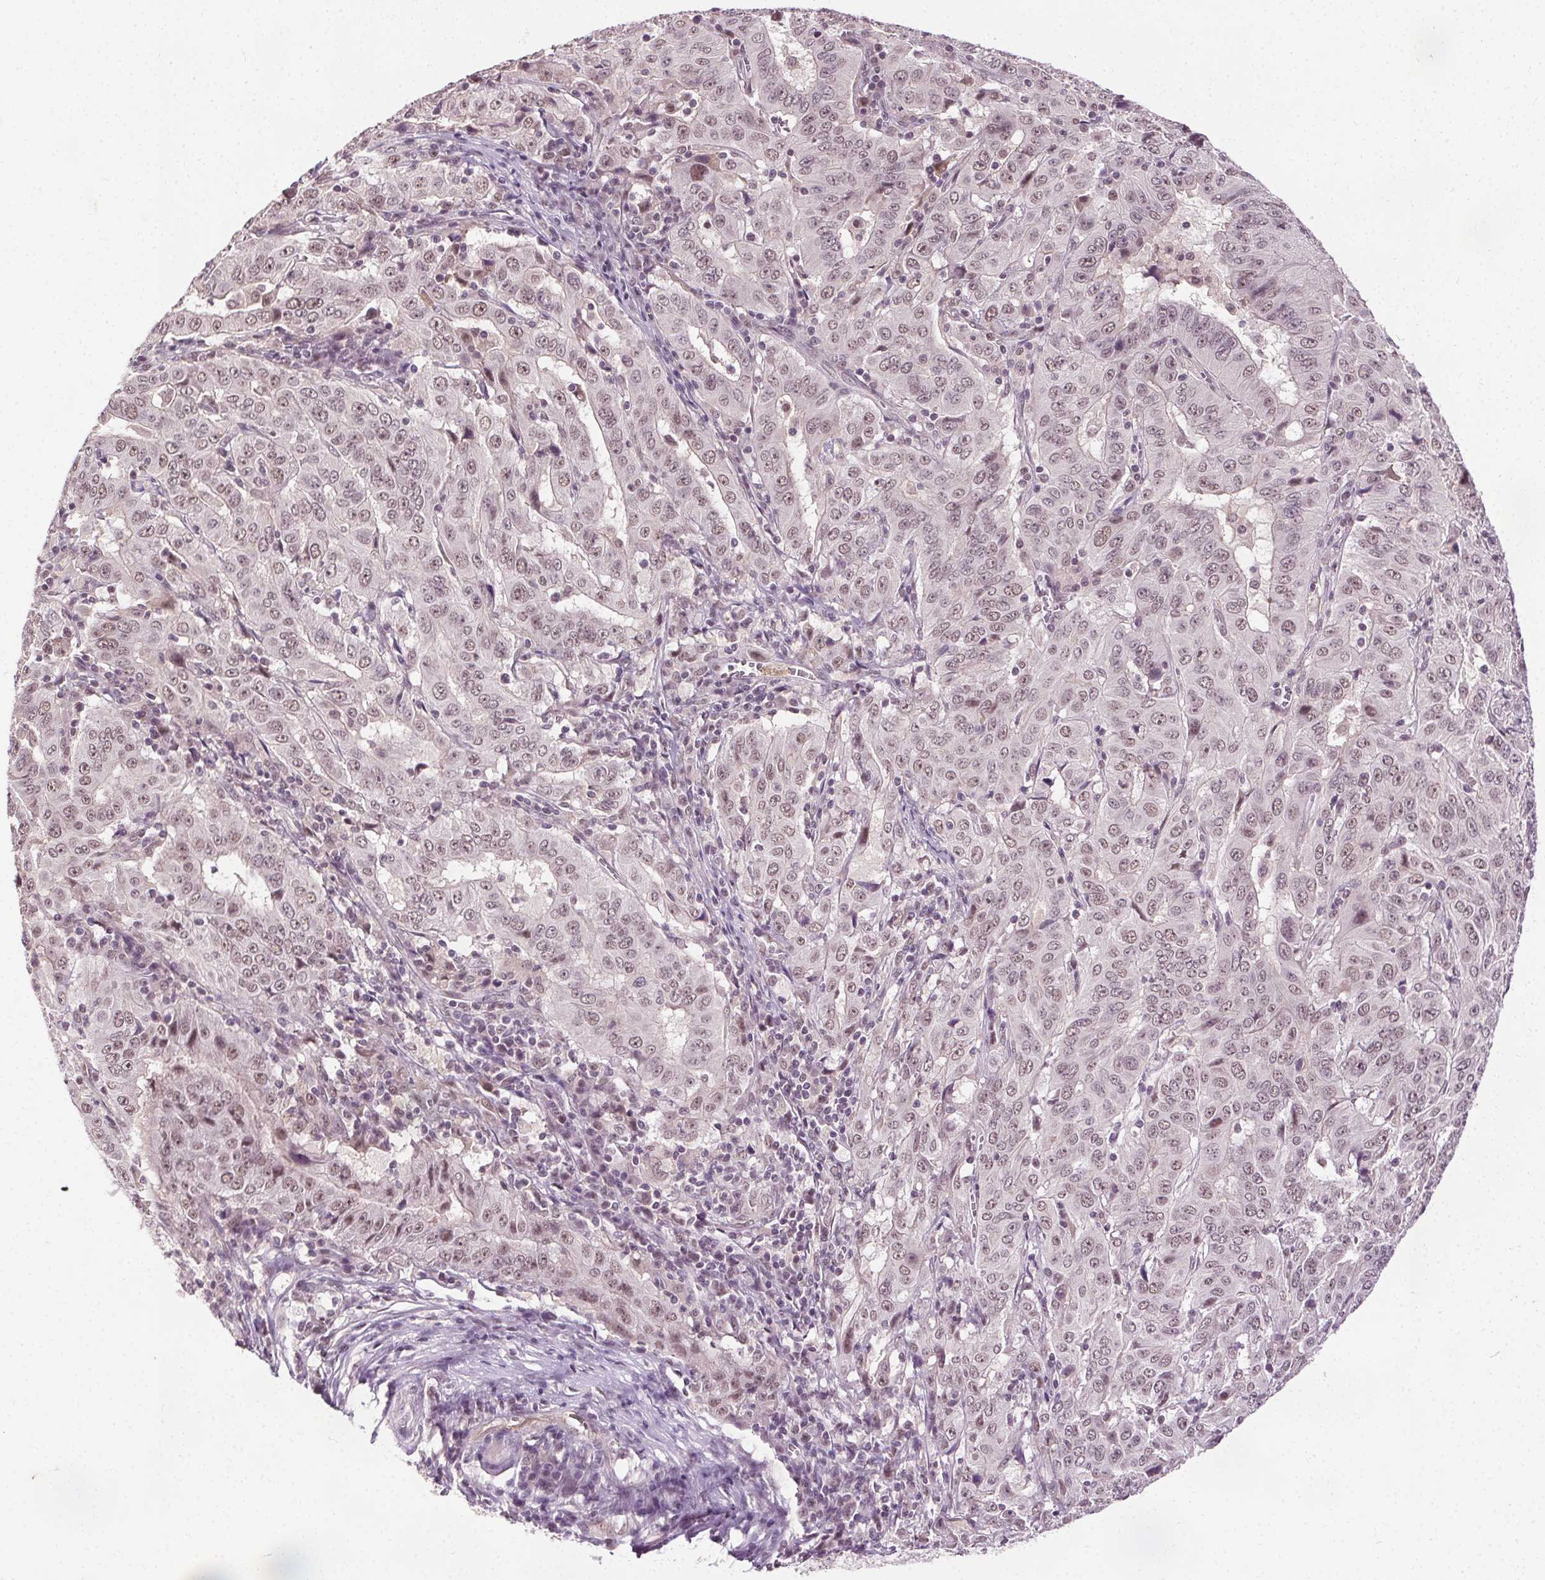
{"staining": {"intensity": "moderate", "quantity": ">75%", "location": "nuclear"}, "tissue": "pancreatic cancer", "cell_type": "Tumor cells", "image_type": "cancer", "snomed": [{"axis": "morphology", "description": "Adenocarcinoma, NOS"}, {"axis": "topography", "description": "Pancreas"}], "caption": "Moderate nuclear protein staining is present in about >75% of tumor cells in adenocarcinoma (pancreatic).", "gene": "MED6", "patient": {"sex": "male", "age": 63}}